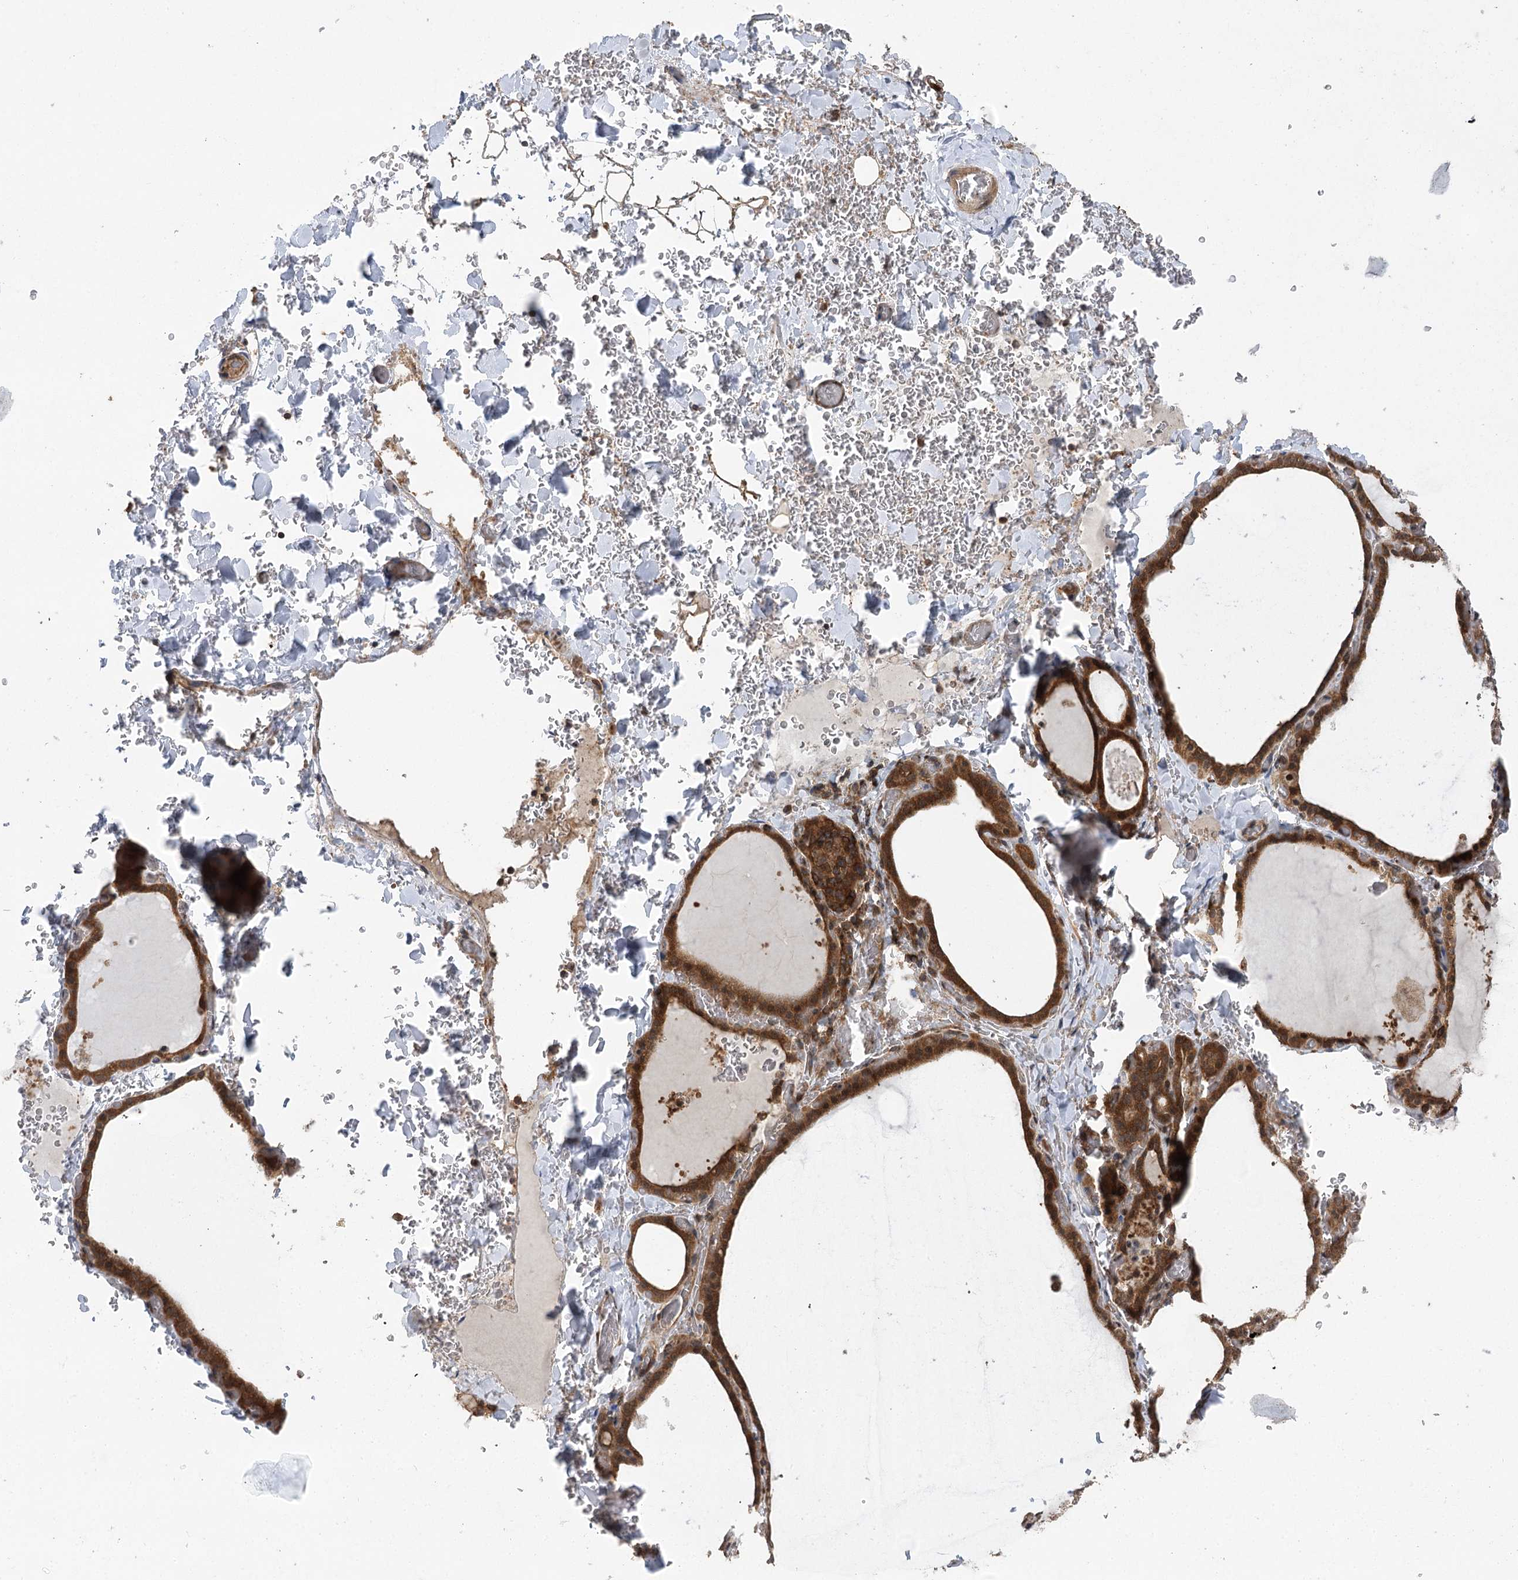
{"staining": {"intensity": "moderate", "quantity": ">75%", "location": "cytoplasmic/membranous,nuclear"}, "tissue": "thyroid gland", "cell_type": "Glandular cells", "image_type": "normal", "snomed": [{"axis": "morphology", "description": "Normal tissue, NOS"}, {"axis": "topography", "description": "Thyroid gland"}], "caption": "This micrograph exhibits immunohistochemistry staining of benign human thyroid gland, with medium moderate cytoplasmic/membranous,nuclear expression in approximately >75% of glandular cells.", "gene": "C12orf4", "patient": {"sex": "female", "age": 39}}